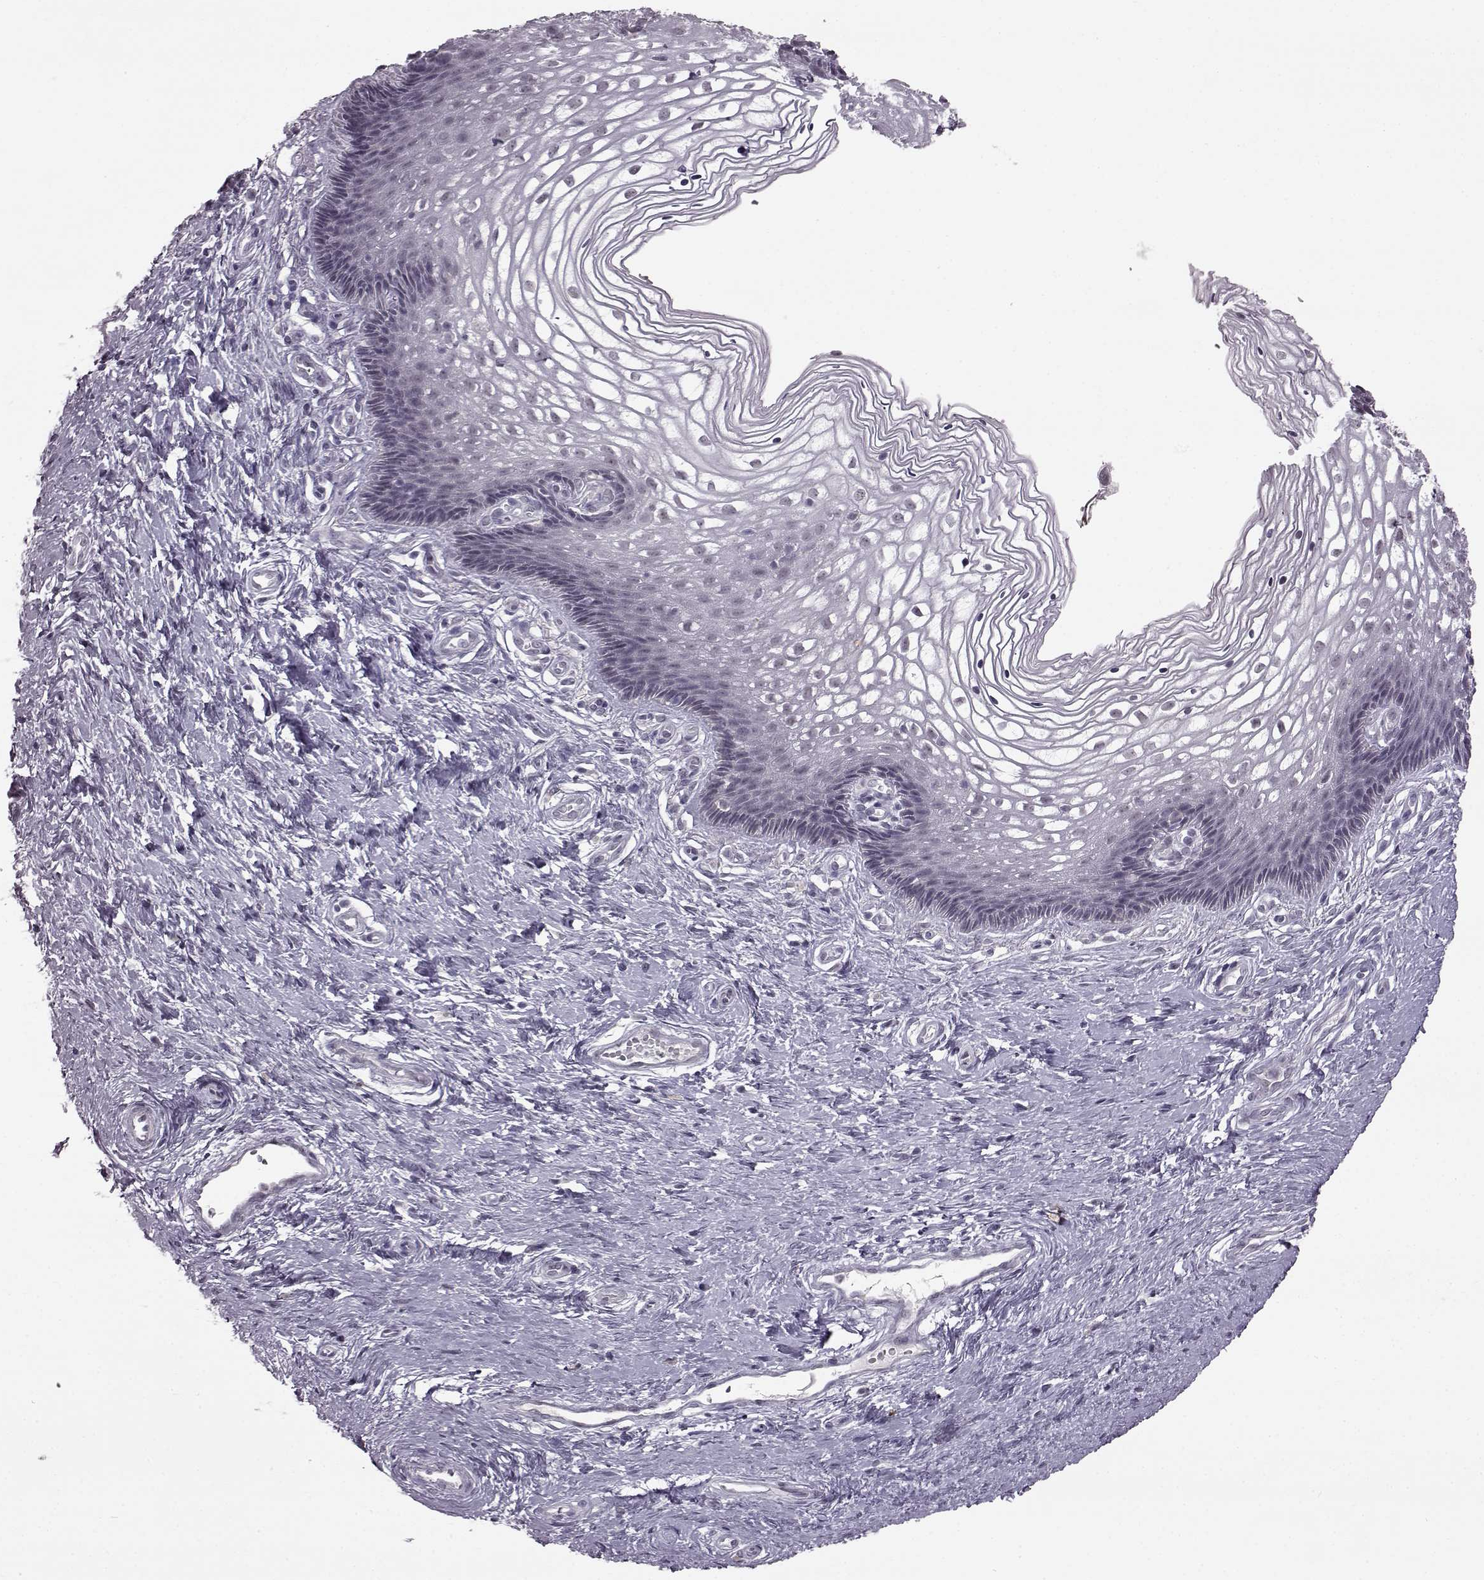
{"staining": {"intensity": "weak", "quantity": "<25%", "location": "cytoplasmic/membranous"}, "tissue": "cervix", "cell_type": "Glandular cells", "image_type": "normal", "snomed": [{"axis": "morphology", "description": "Normal tissue, NOS"}, {"axis": "topography", "description": "Cervix"}], "caption": "Unremarkable cervix was stained to show a protein in brown. There is no significant staining in glandular cells. (DAB immunohistochemistry (IHC), high magnification).", "gene": "SLC28A2", "patient": {"sex": "female", "age": 34}}